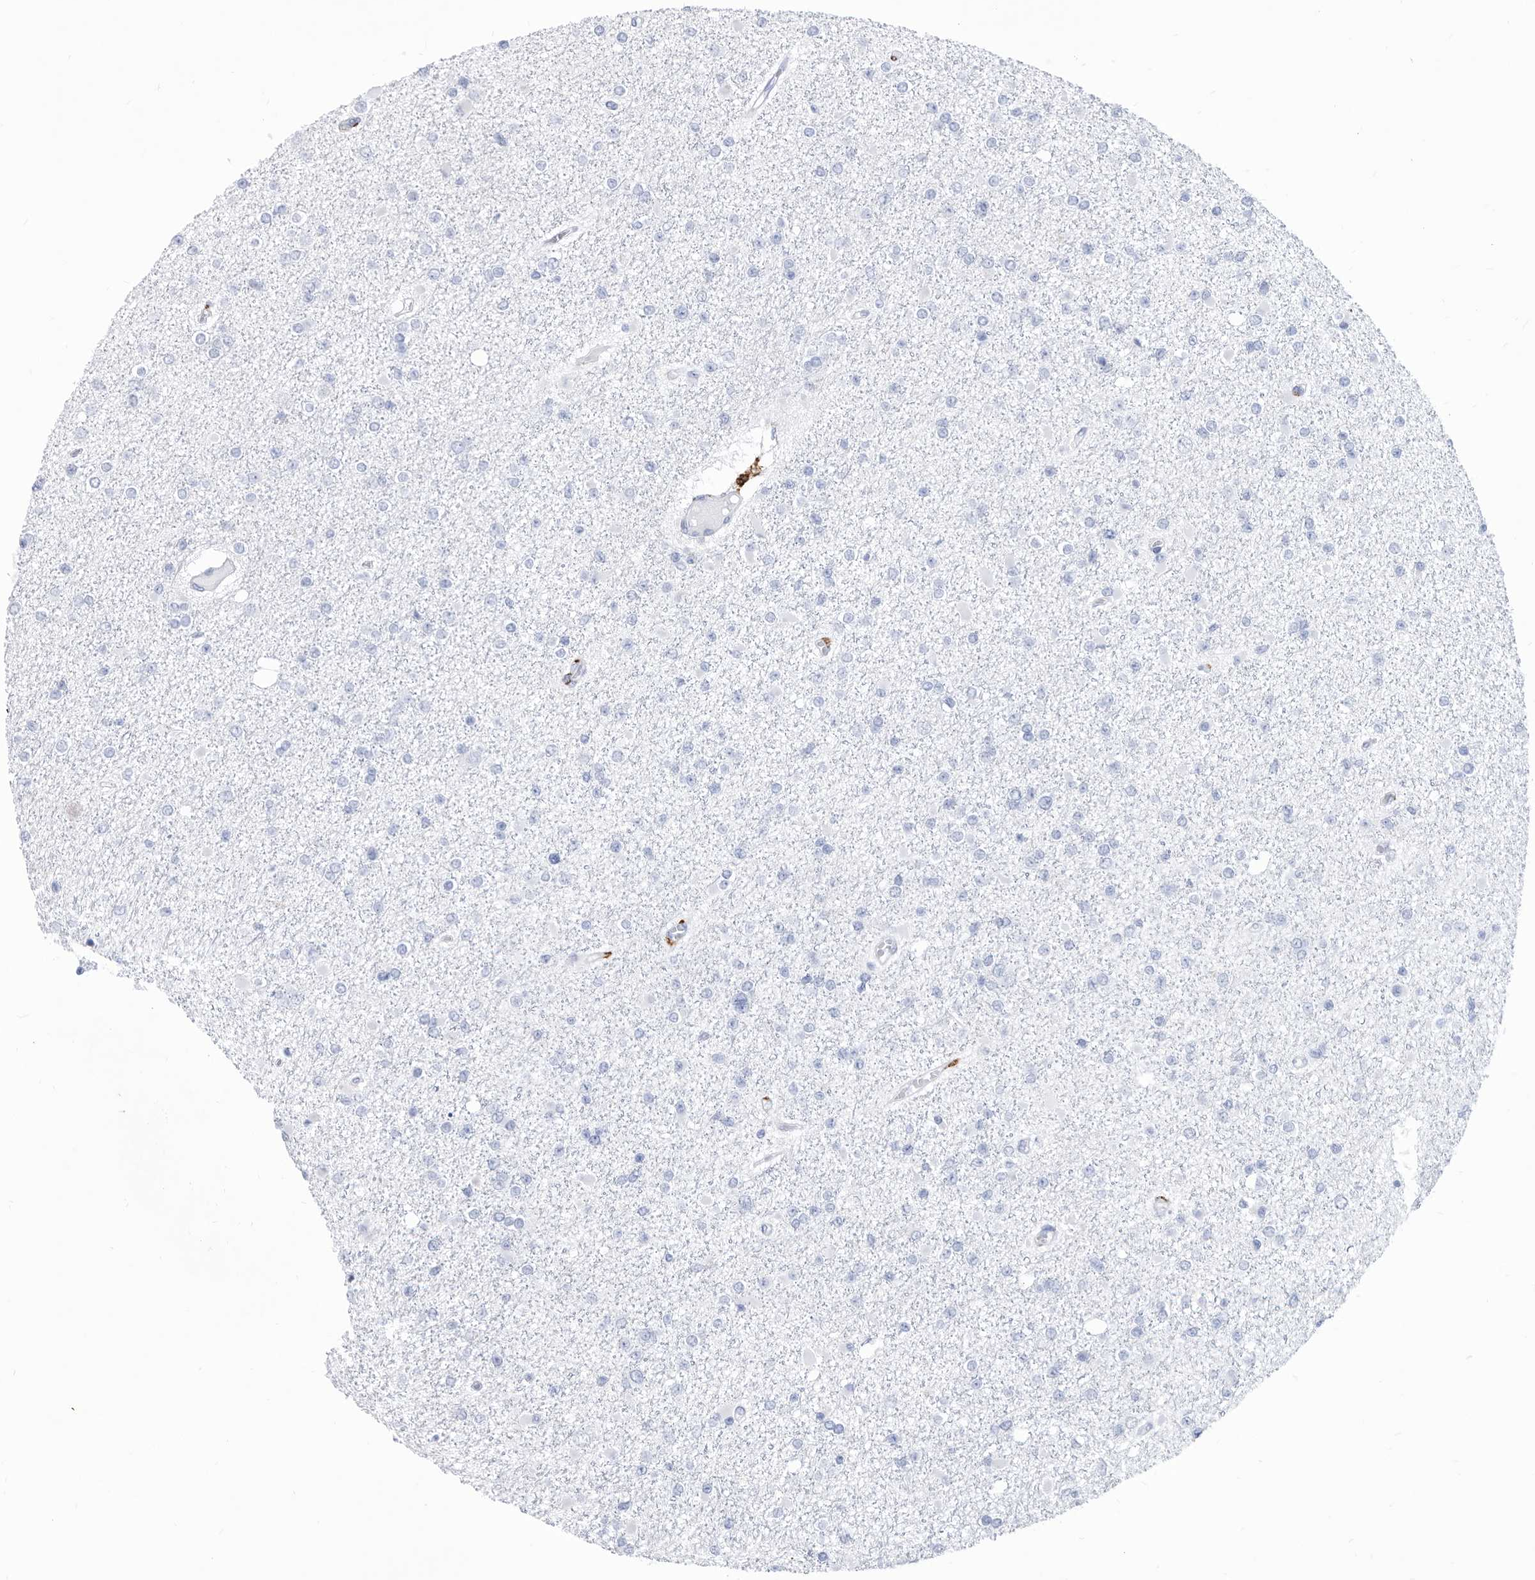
{"staining": {"intensity": "negative", "quantity": "none", "location": "none"}, "tissue": "glioma", "cell_type": "Tumor cells", "image_type": "cancer", "snomed": [{"axis": "morphology", "description": "Glioma, malignant, Low grade"}, {"axis": "topography", "description": "Brain"}], "caption": "Human glioma stained for a protein using IHC demonstrates no expression in tumor cells.", "gene": "SMG7", "patient": {"sex": "female", "age": 22}}